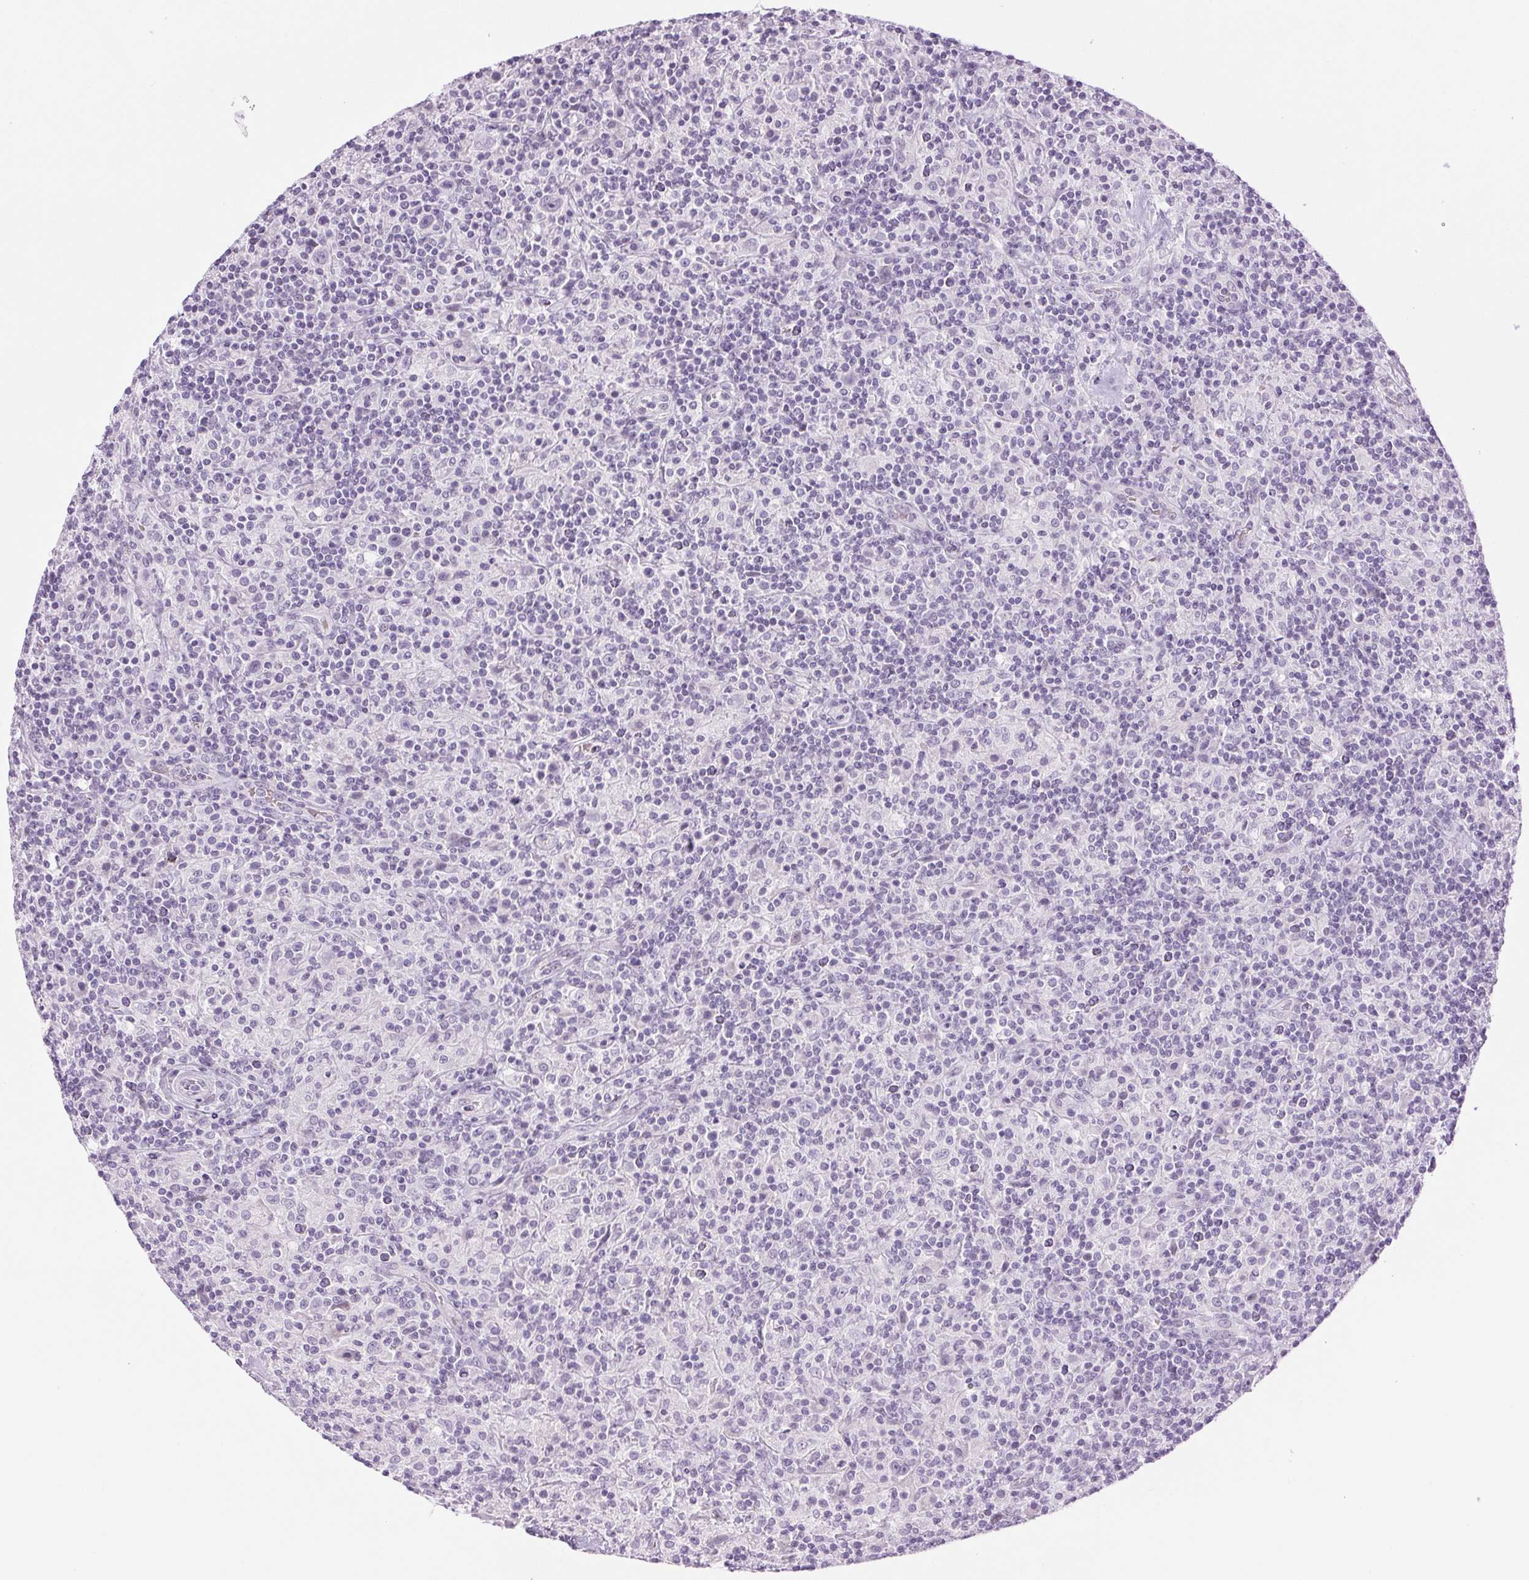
{"staining": {"intensity": "negative", "quantity": "none", "location": "none"}, "tissue": "lymphoma", "cell_type": "Tumor cells", "image_type": "cancer", "snomed": [{"axis": "morphology", "description": "Hodgkin's disease, NOS"}, {"axis": "topography", "description": "Lymph node"}], "caption": "A micrograph of Hodgkin's disease stained for a protein exhibits no brown staining in tumor cells.", "gene": "BEND2", "patient": {"sex": "male", "age": 70}}